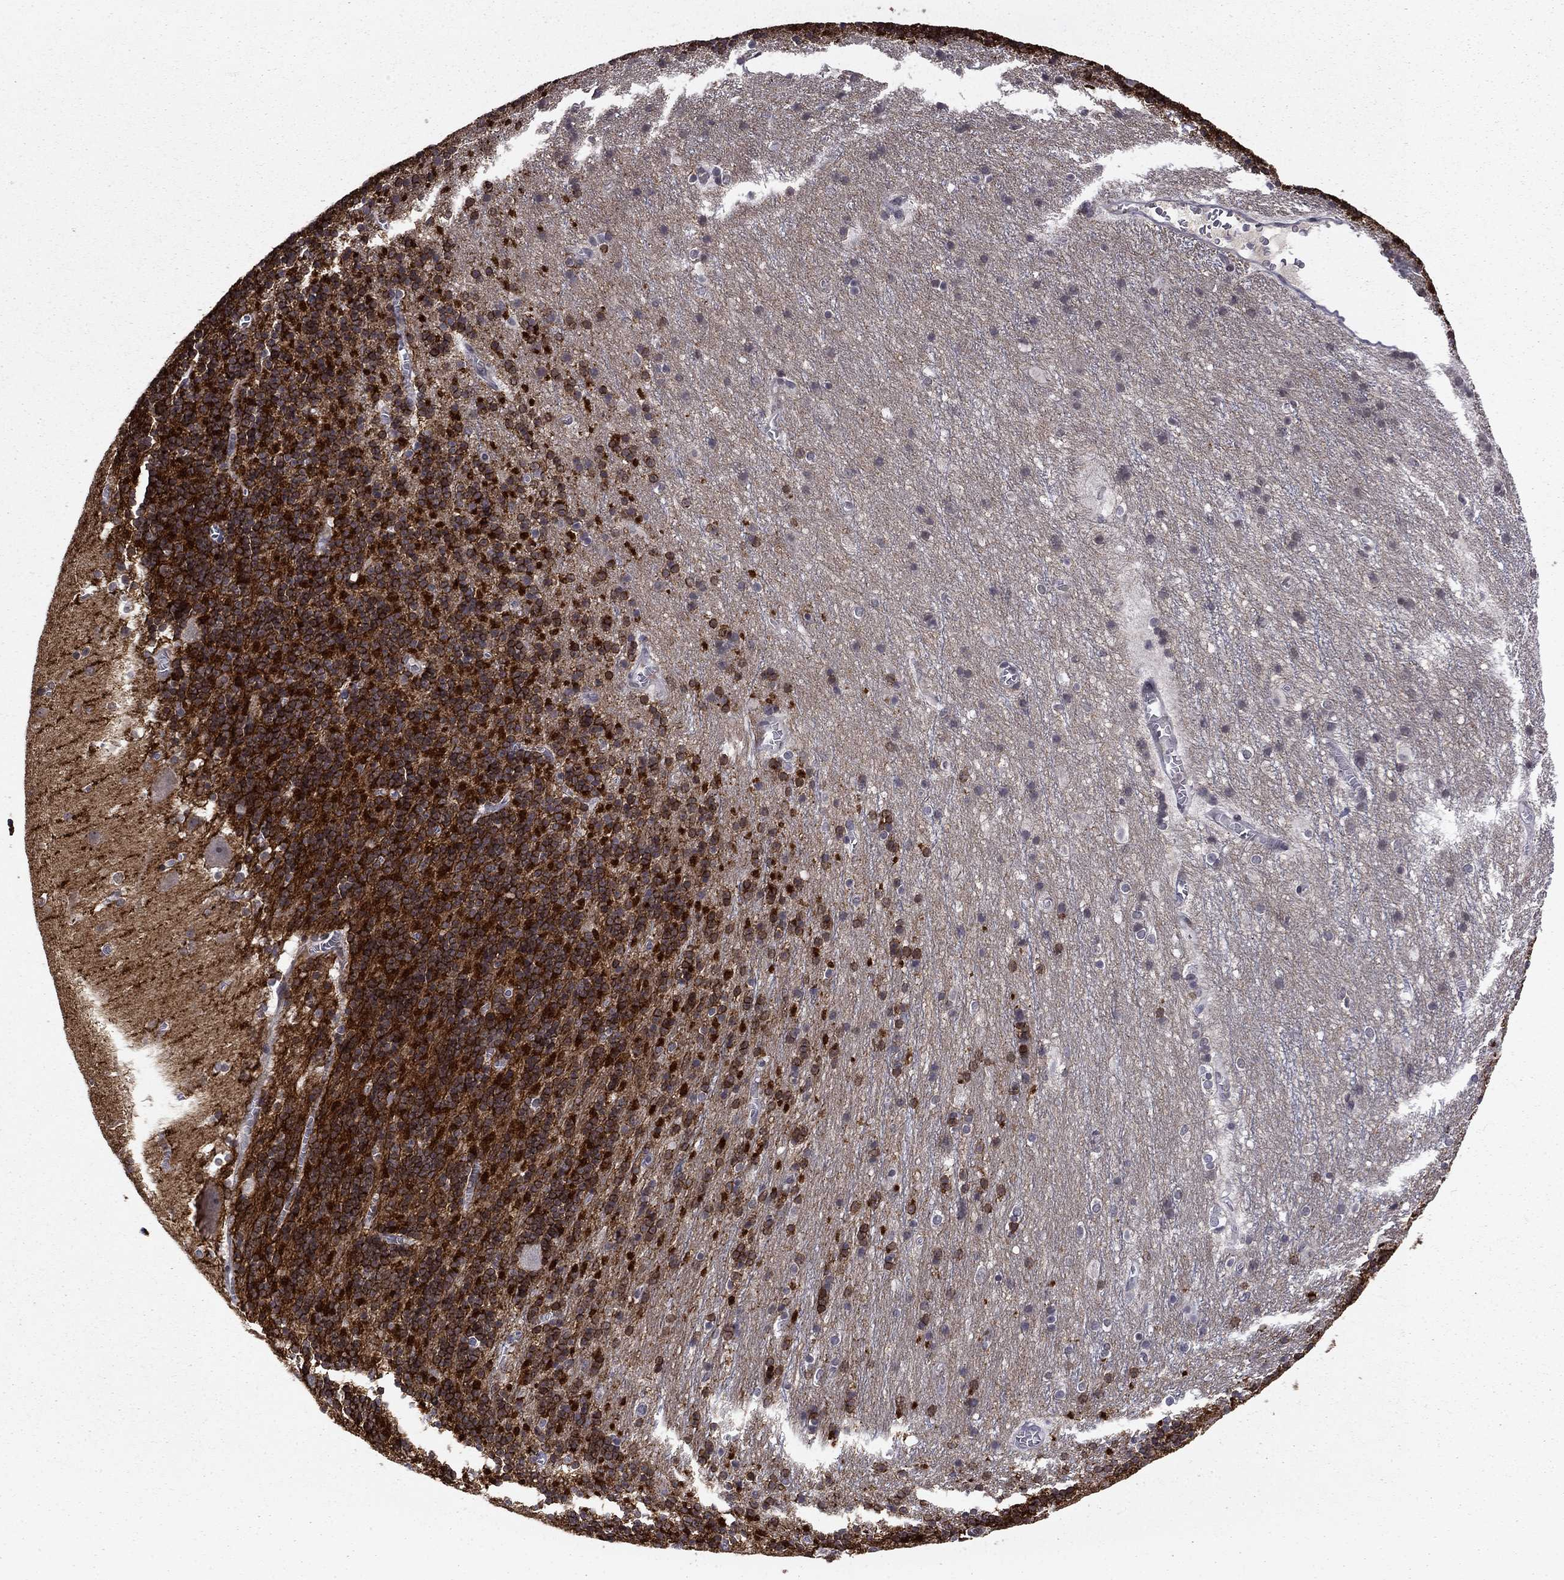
{"staining": {"intensity": "strong", "quantity": "25%-75%", "location": "cytoplasmic/membranous"}, "tissue": "cerebellum", "cell_type": "Cells in granular layer", "image_type": "normal", "snomed": [{"axis": "morphology", "description": "Normal tissue, NOS"}, {"axis": "topography", "description": "Cerebellum"}], "caption": "Strong cytoplasmic/membranous protein staining is appreciated in about 25%-75% of cells in granular layer in cerebellum.", "gene": "PRRT2", "patient": {"sex": "male", "age": 70}}